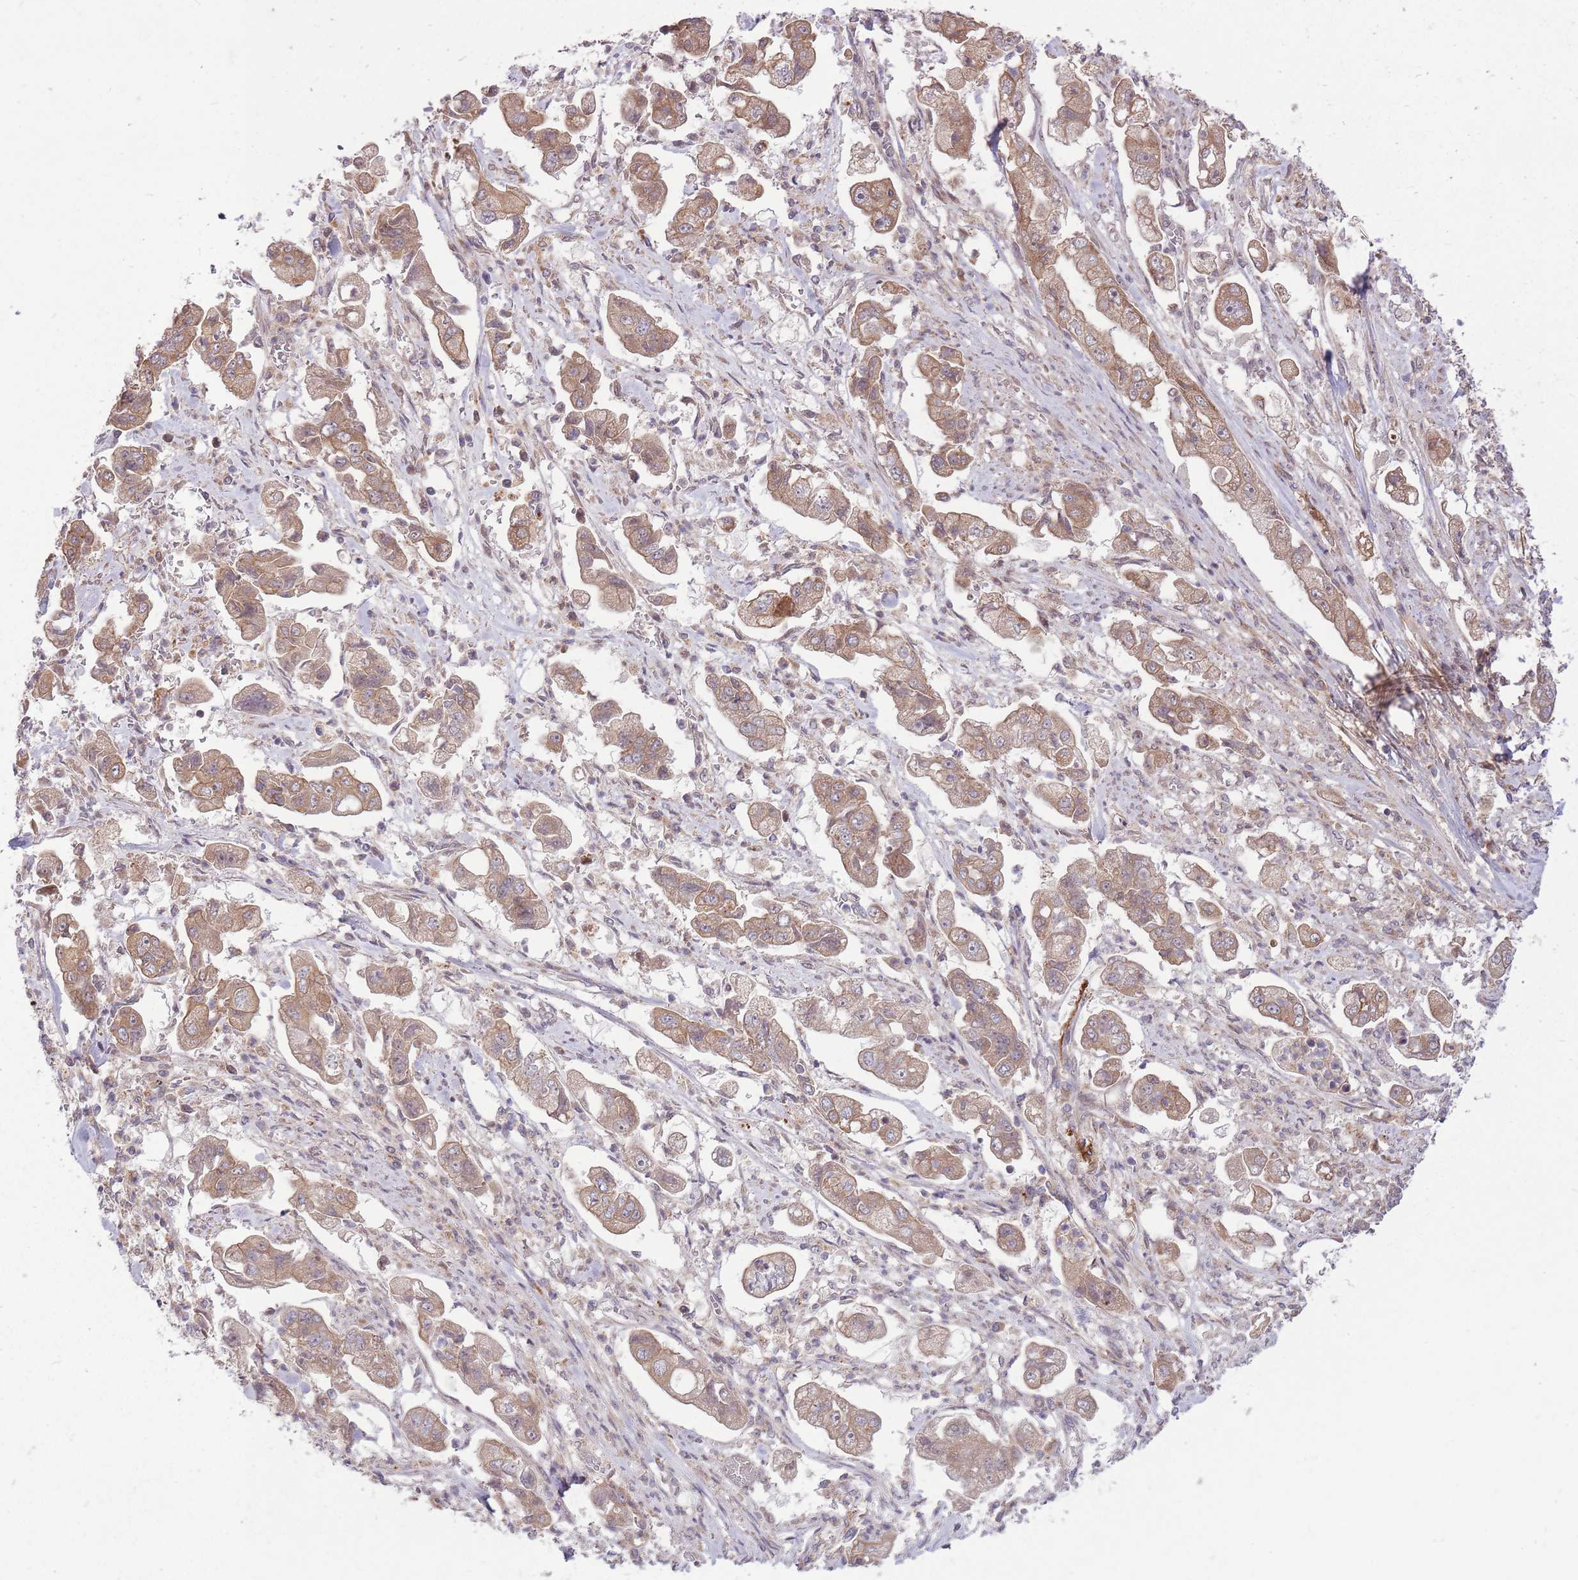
{"staining": {"intensity": "moderate", "quantity": ">75%", "location": "cytoplasmic/membranous"}, "tissue": "stomach cancer", "cell_type": "Tumor cells", "image_type": "cancer", "snomed": [{"axis": "morphology", "description": "Adenocarcinoma, NOS"}, {"axis": "topography", "description": "Stomach"}], "caption": "Approximately >75% of tumor cells in adenocarcinoma (stomach) reveal moderate cytoplasmic/membranous protein positivity as visualized by brown immunohistochemical staining.", "gene": "ZNF391", "patient": {"sex": "male", "age": 62}}